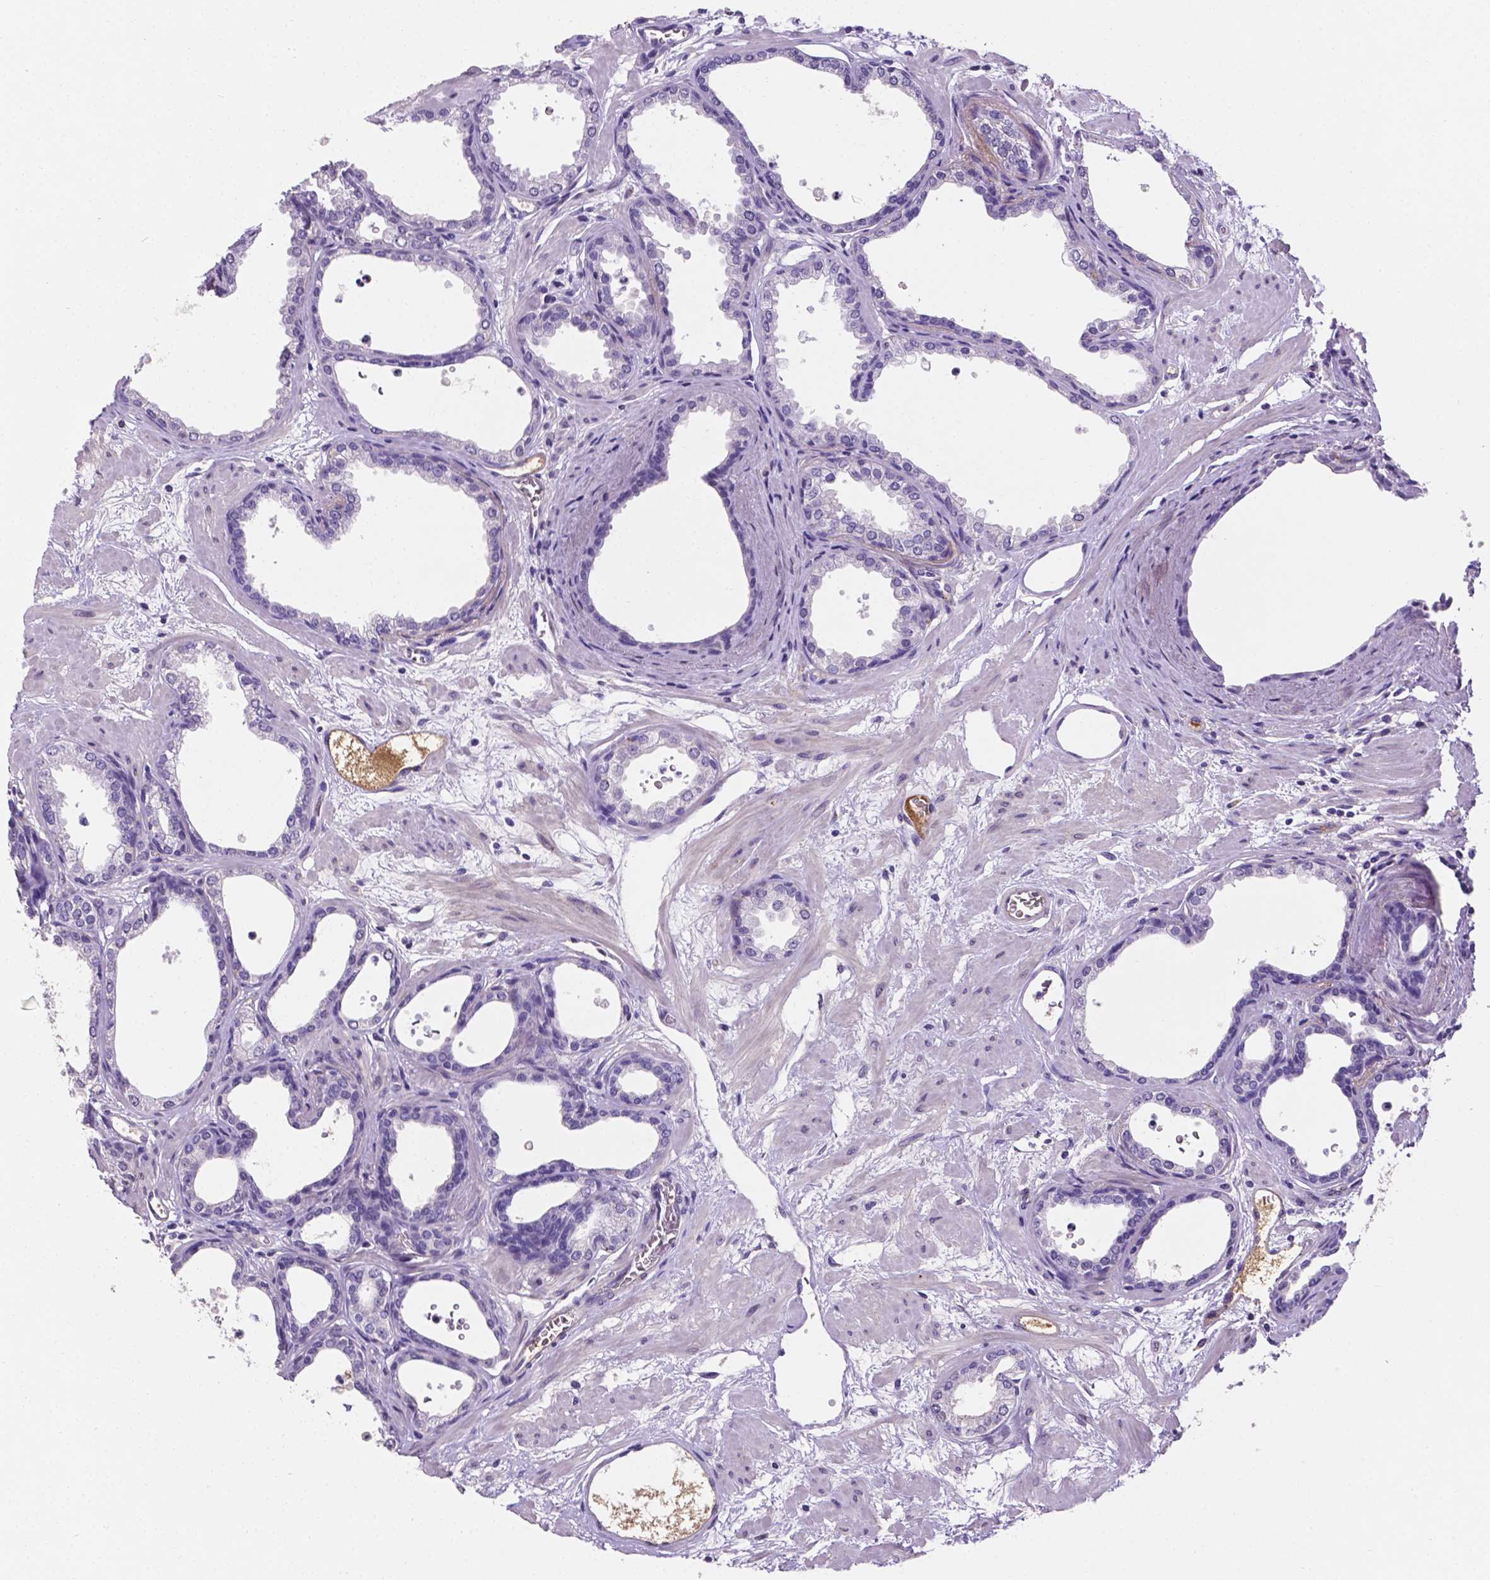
{"staining": {"intensity": "negative", "quantity": "none", "location": "none"}, "tissue": "prostate", "cell_type": "Glandular cells", "image_type": "normal", "snomed": [{"axis": "morphology", "description": "Normal tissue, NOS"}, {"axis": "topography", "description": "Prostate"}], "caption": "Glandular cells show no significant staining in normal prostate. The staining was performed using DAB to visualize the protein expression in brown, while the nuclei were stained in blue with hematoxylin (Magnification: 20x).", "gene": "APOE", "patient": {"sex": "male", "age": 37}}